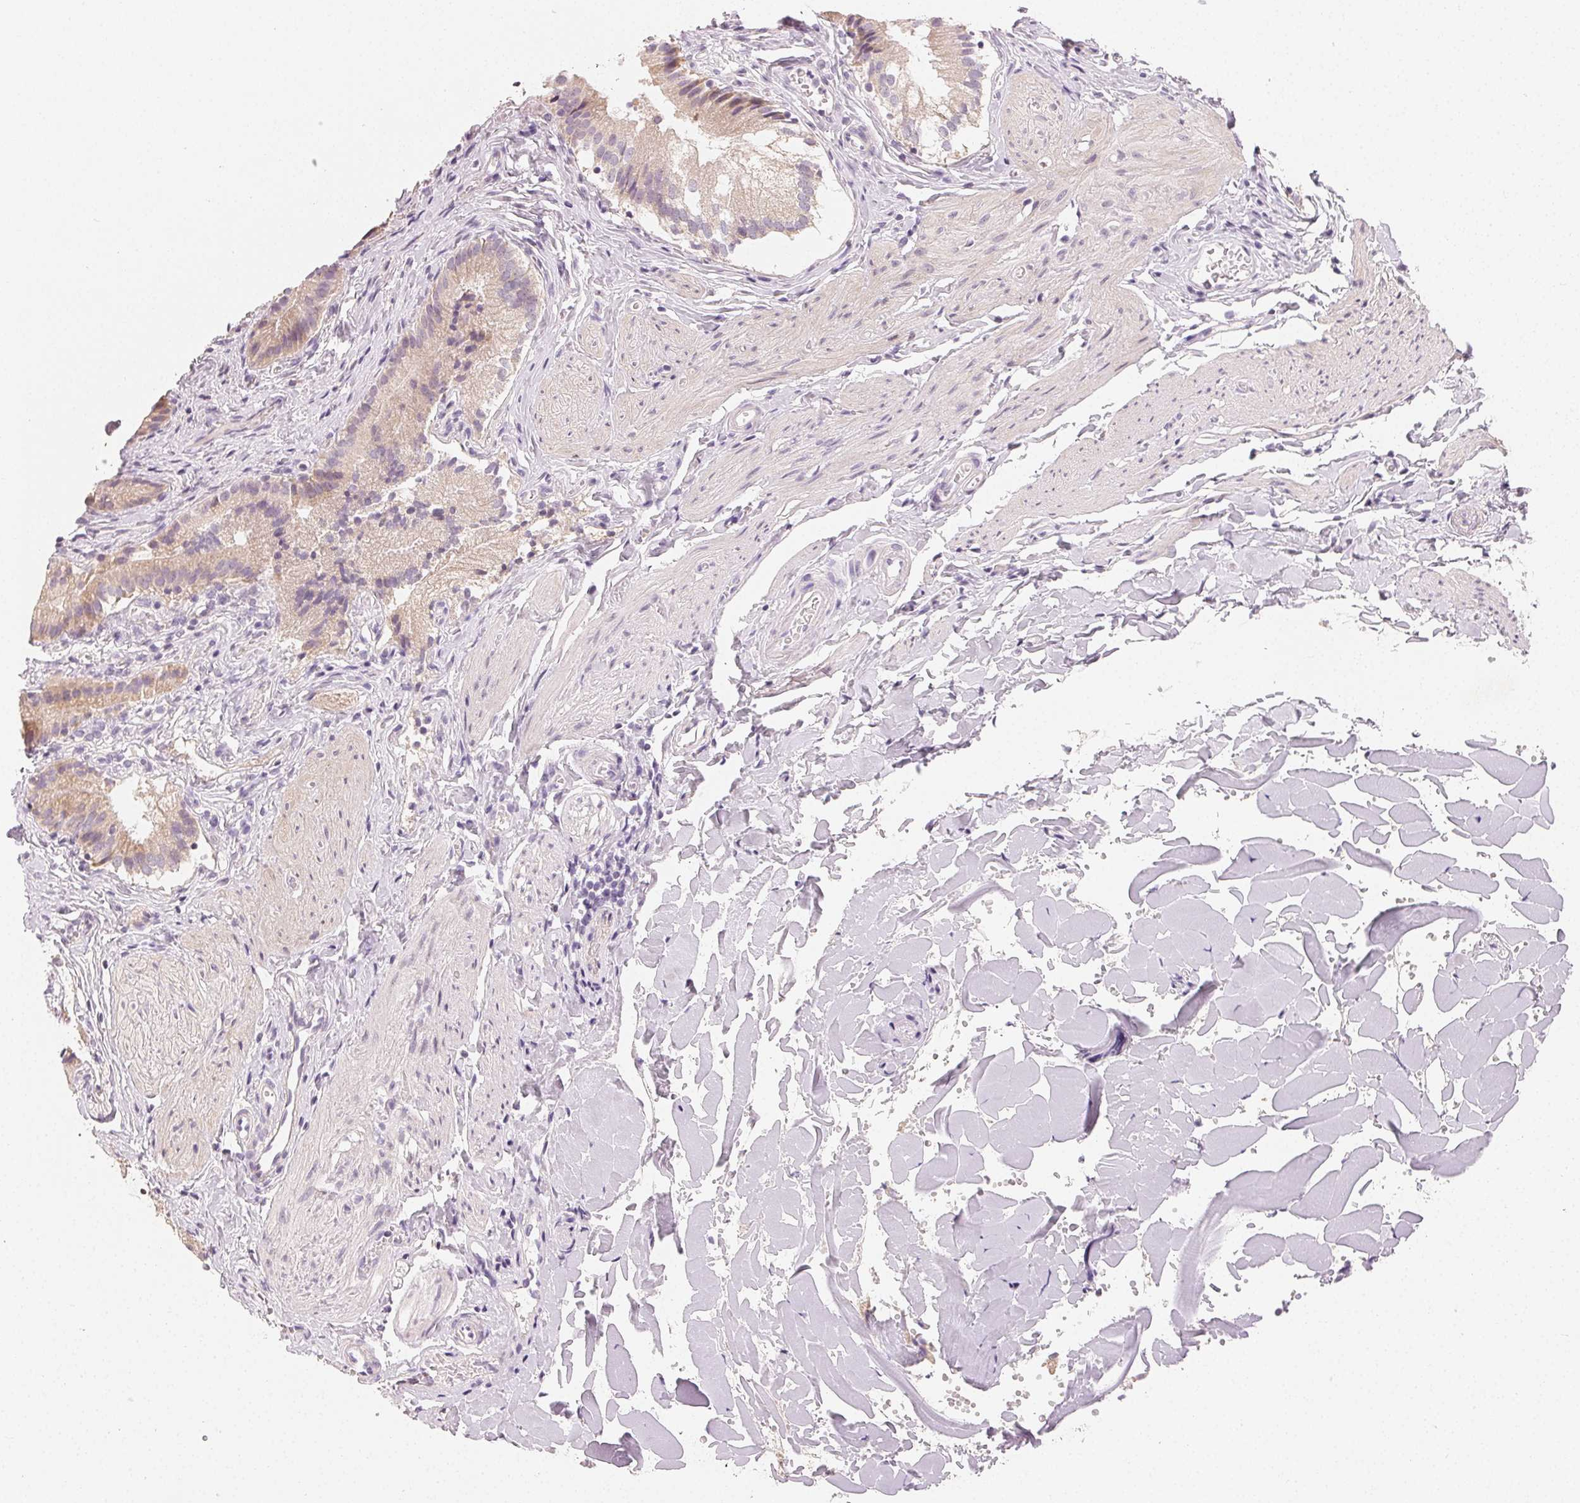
{"staining": {"intensity": "weak", "quantity": ">75%", "location": "cytoplasmic/membranous"}, "tissue": "gallbladder", "cell_type": "Glandular cells", "image_type": "normal", "snomed": [{"axis": "morphology", "description": "Normal tissue, NOS"}, {"axis": "topography", "description": "Gallbladder"}], "caption": "Human gallbladder stained with a brown dye exhibits weak cytoplasmic/membranous positive staining in approximately >75% of glandular cells.", "gene": "MYBL1", "patient": {"sex": "female", "age": 47}}